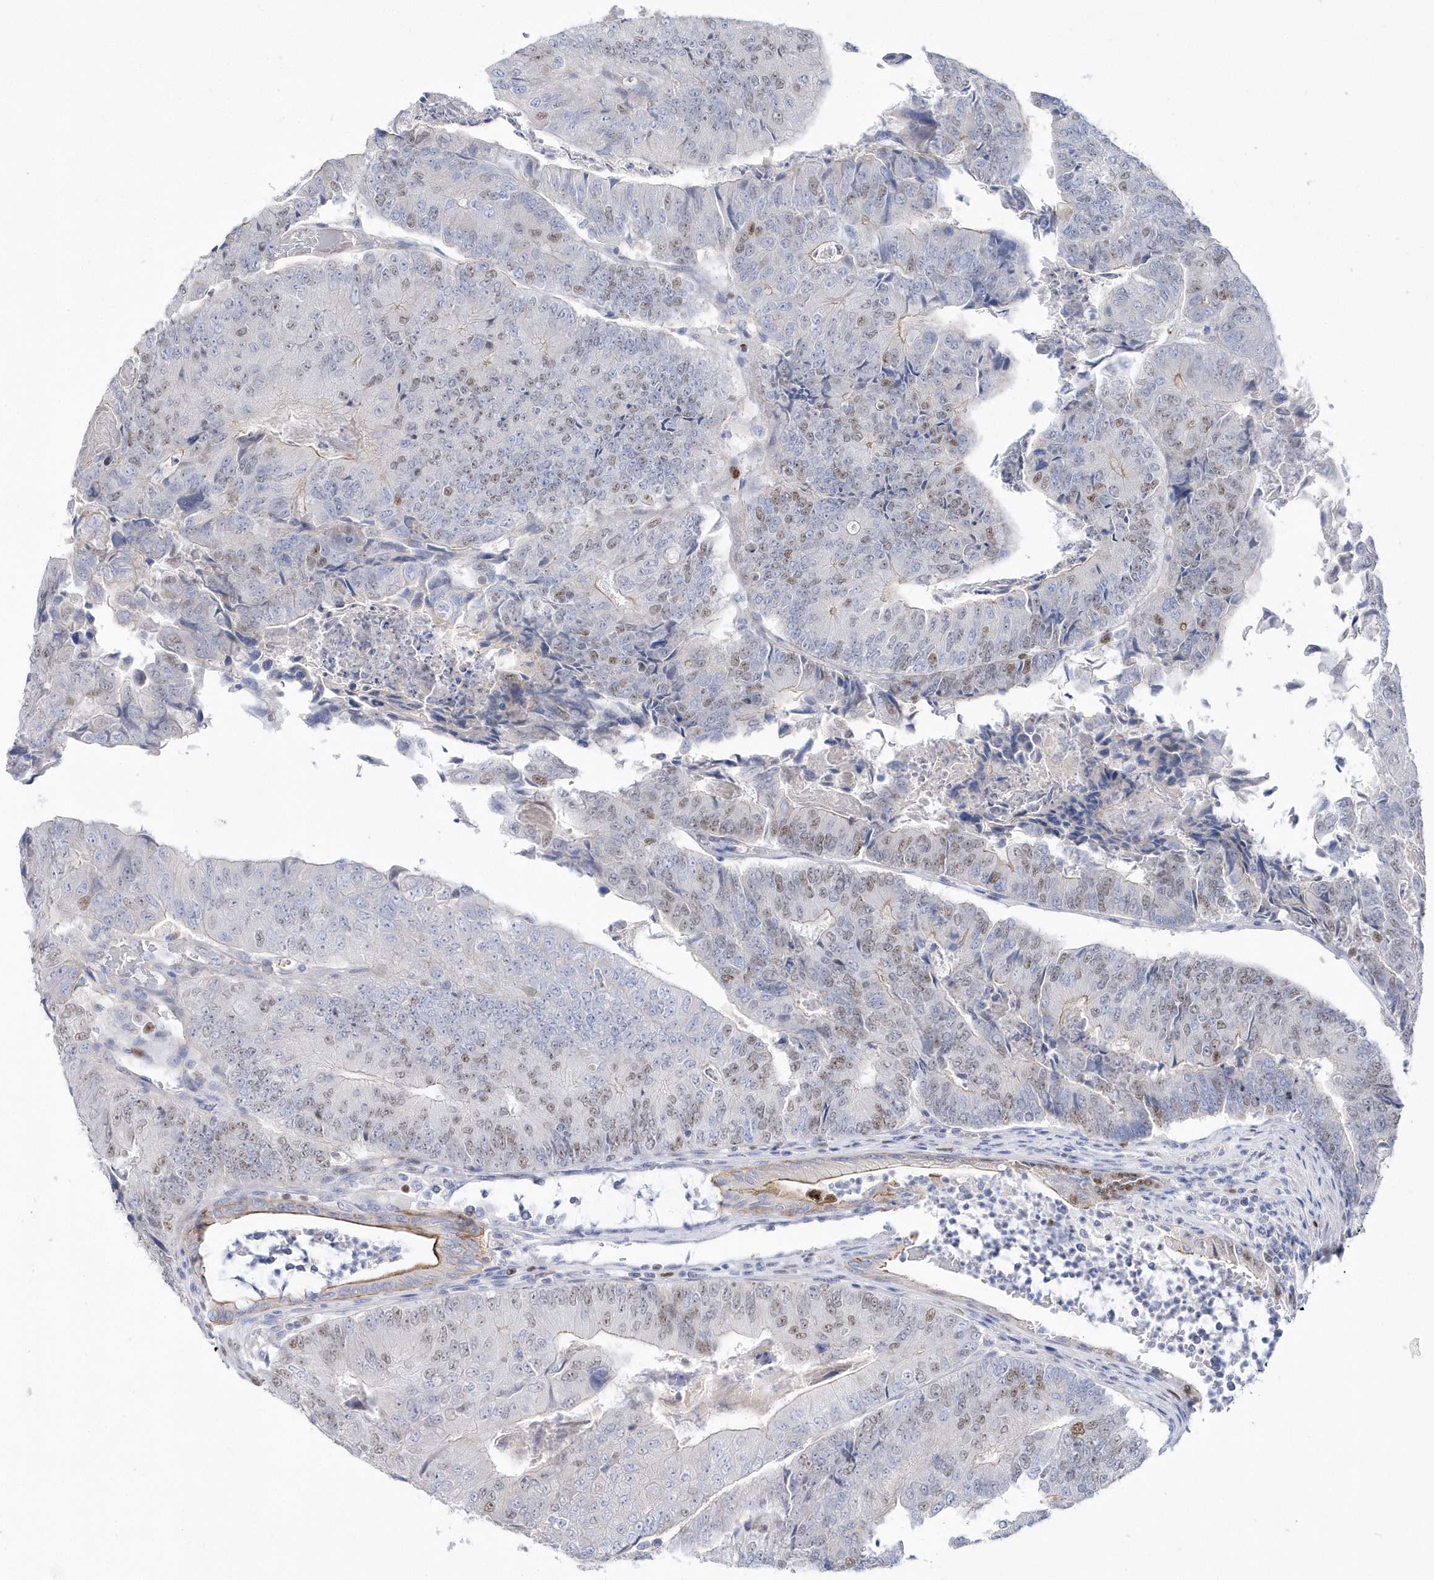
{"staining": {"intensity": "moderate", "quantity": "25%-75%", "location": "nuclear"}, "tissue": "colorectal cancer", "cell_type": "Tumor cells", "image_type": "cancer", "snomed": [{"axis": "morphology", "description": "Adenocarcinoma, NOS"}, {"axis": "topography", "description": "Colon"}], "caption": "IHC of colorectal cancer (adenocarcinoma) reveals medium levels of moderate nuclear expression in about 25%-75% of tumor cells.", "gene": "TMCO6", "patient": {"sex": "female", "age": 67}}